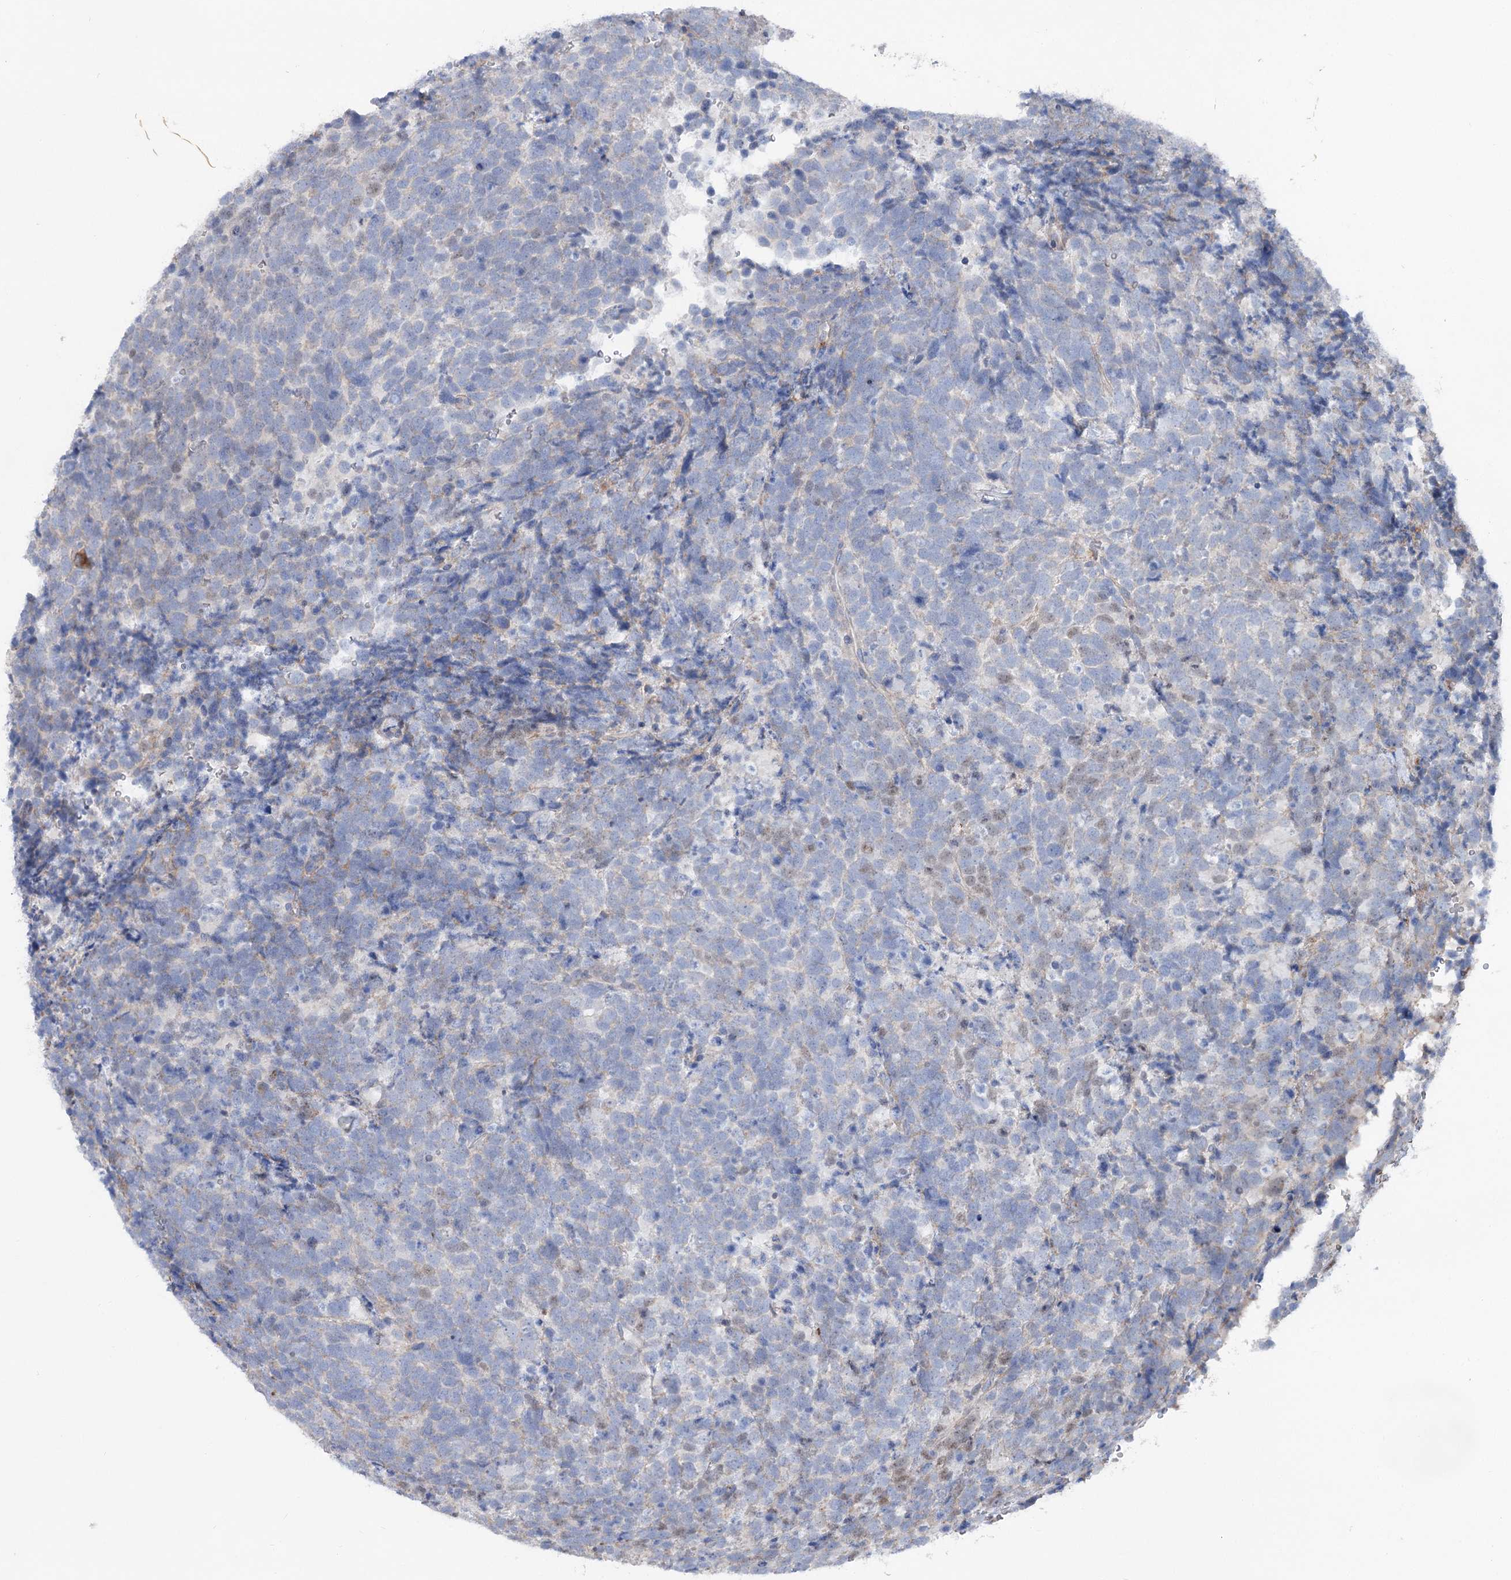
{"staining": {"intensity": "negative", "quantity": "none", "location": "none"}, "tissue": "urothelial cancer", "cell_type": "Tumor cells", "image_type": "cancer", "snomed": [{"axis": "morphology", "description": "Urothelial carcinoma, High grade"}, {"axis": "topography", "description": "Urinary bladder"}], "caption": "The histopathology image exhibits no staining of tumor cells in urothelial carcinoma (high-grade).", "gene": "LARP1B", "patient": {"sex": "female", "age": 82}}